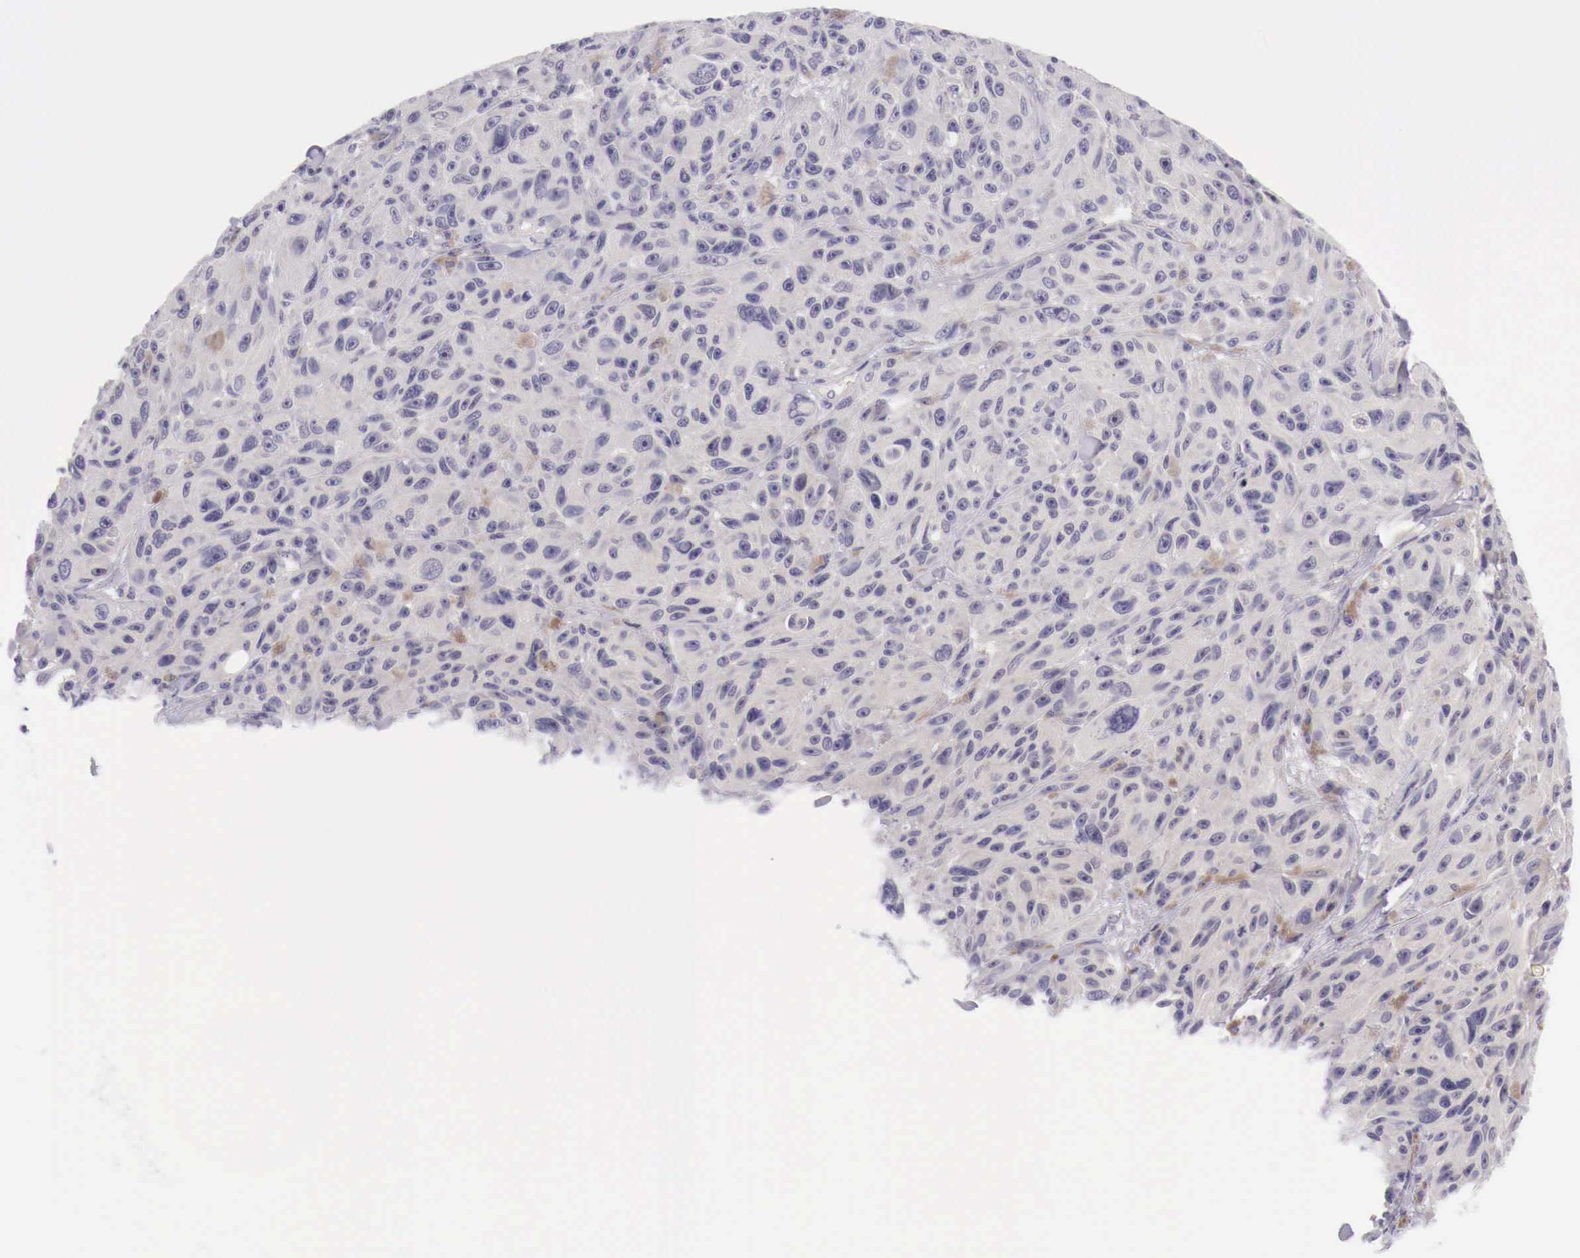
{"staining": {"intensity": "negative", "quantity": "none", "location": "none"}, "tissue": "melanoma", "cell_type": "Tumor cells", "image_type": "cancer", "snomed": [{"axis": "morphology", "description": "Malignant melanoma, NOS"}, {"axis": "topography", "description": "Skin"}], "caption": "Tumor cells are negative for brown protein staining in melanoma.", "gene": "BCL6", "patient": {"sex": "male", "age": 70}}